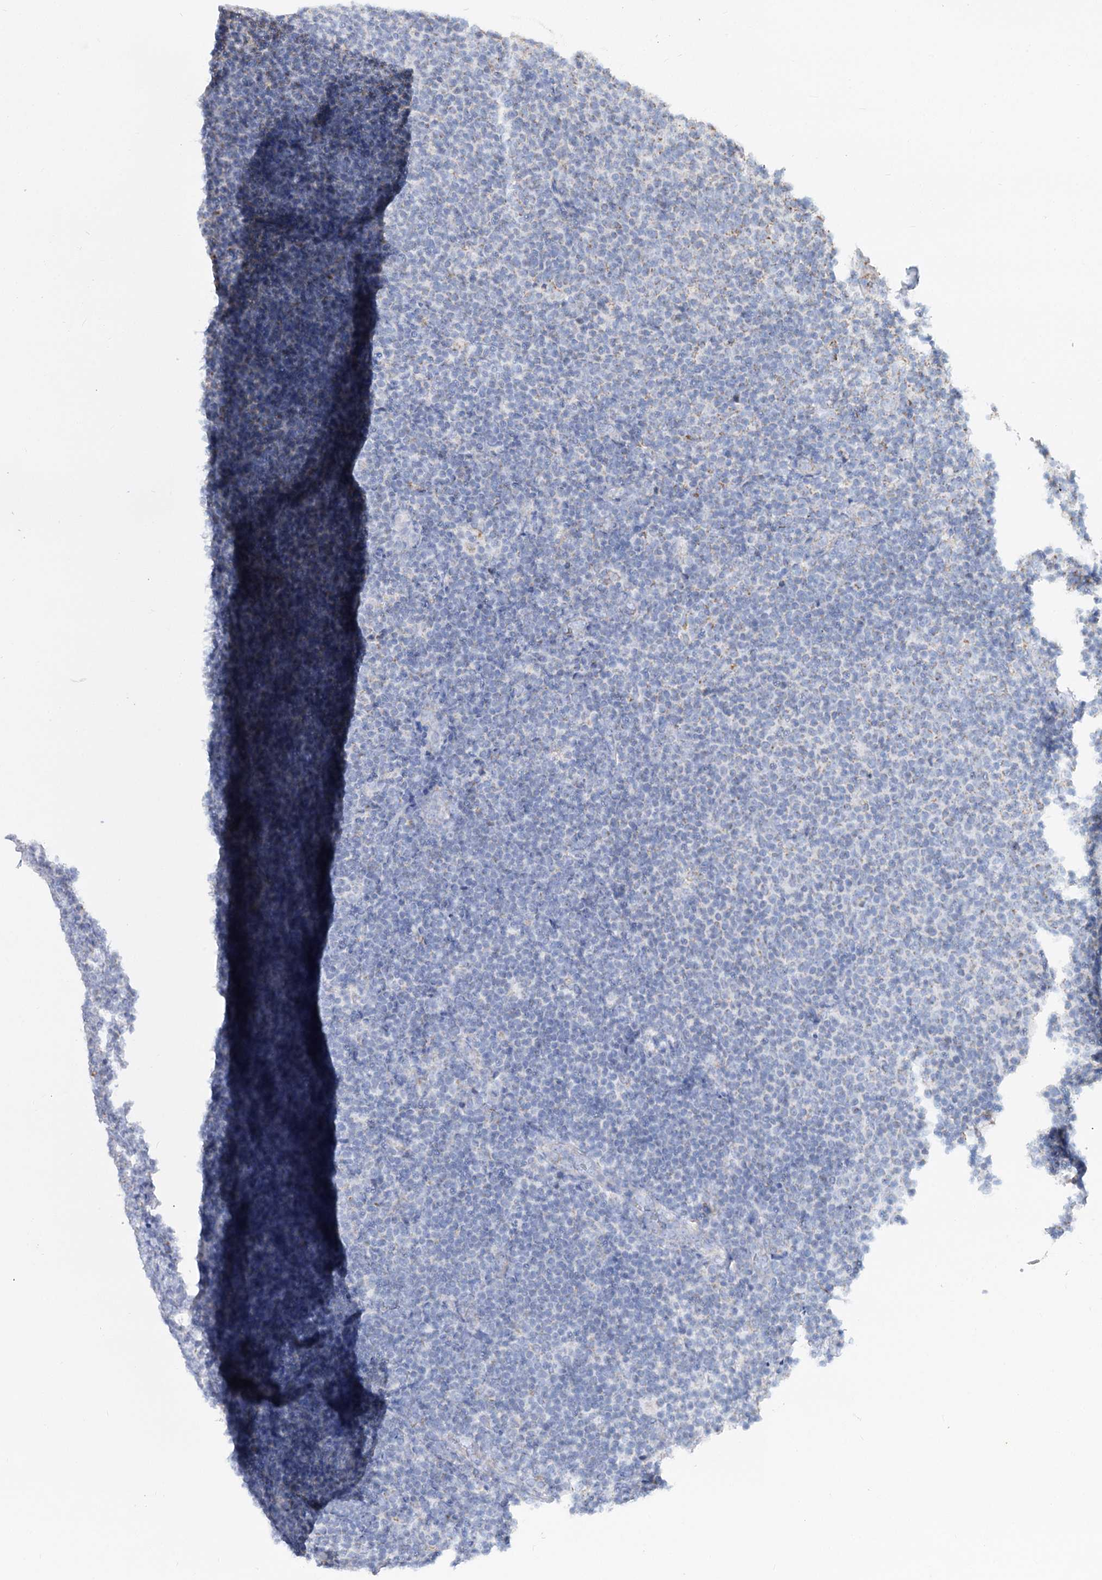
{"staining": {"intensity": "negative", "quantity": "none", "location": "none"}, "tissue": "lymphoma", "cell_type": "Tumor cells", "image_type": "cancer", "snomed": [{"axis": "morphology", "description": "Malignant lymphoma, non-Hodgkin's type, Low grade"}, {"axis": "topography", "description": "Lymph node"}], "caption": "Immunohistochemistry photomicrograph of lymphoma stained for a protein (brown), which exhibits no positivity in tumor cells.", "gene": "MCCC2", "patient": {"sex": "male", "age": 66}}